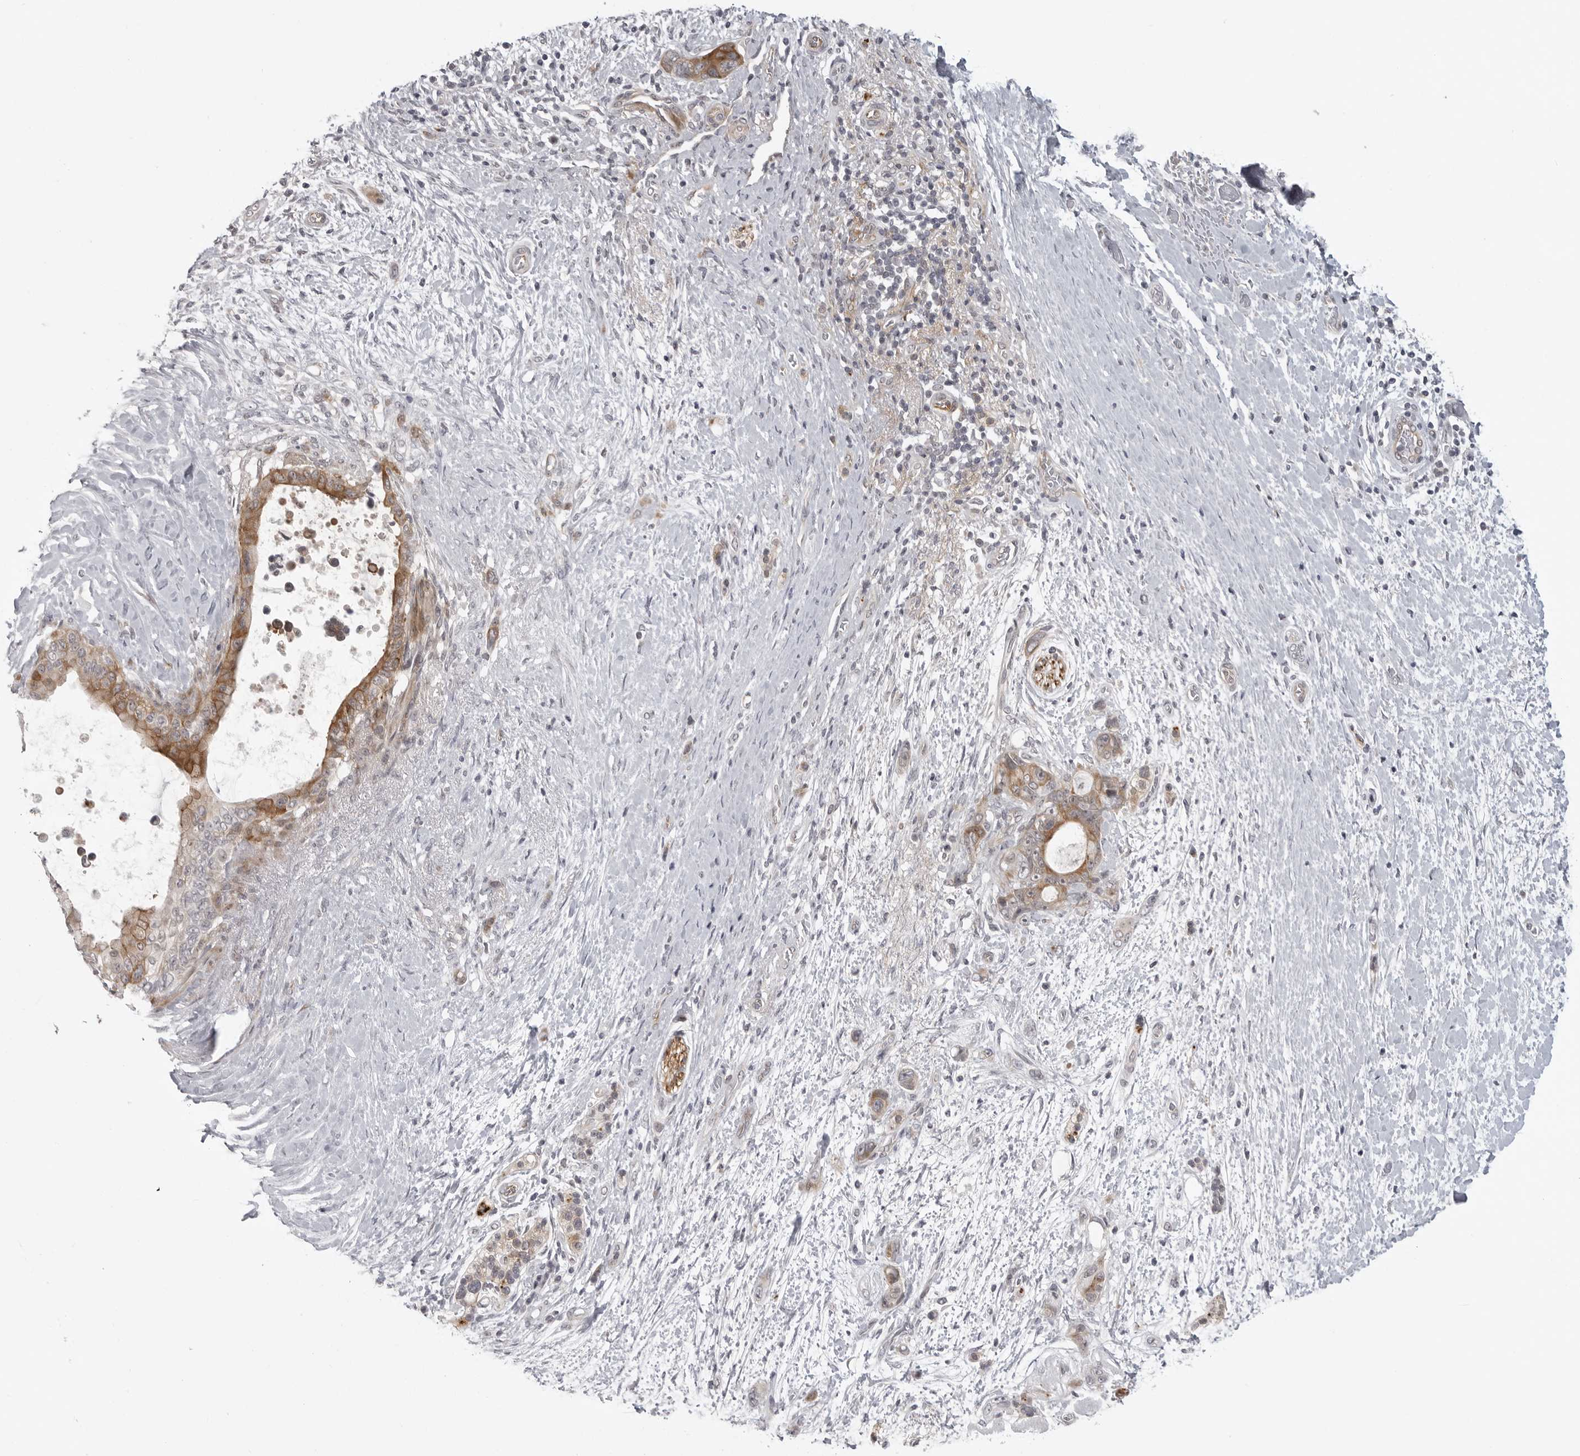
{"staining": {"intensity": "strong", "quantity": ">75%", "location": "cytoplasmic/membranous"}, "tissue": "pancreatic cancer", "cell_type": "Tumor cells", "image_type": "cancer", "snomed": [{"axis": "morphology", "description": "Adenocarcinoma, NOS"}, {"axis": "topography", "description": "Pancreas"}], "caption": "Tumor cells demonstrate high levels of strong cytoplasmic/membranous positivity in about >75% of cells in pancreatic cancer (adenocarcinoma). The staining was performed using DAB (3,3'-diaminobenzidine), with brown indicating positive protein expression. Nuclei are stained blue with hematoxylin.", "gene": "CD300LD", "patient": {"sex": "female", "age": 72}}